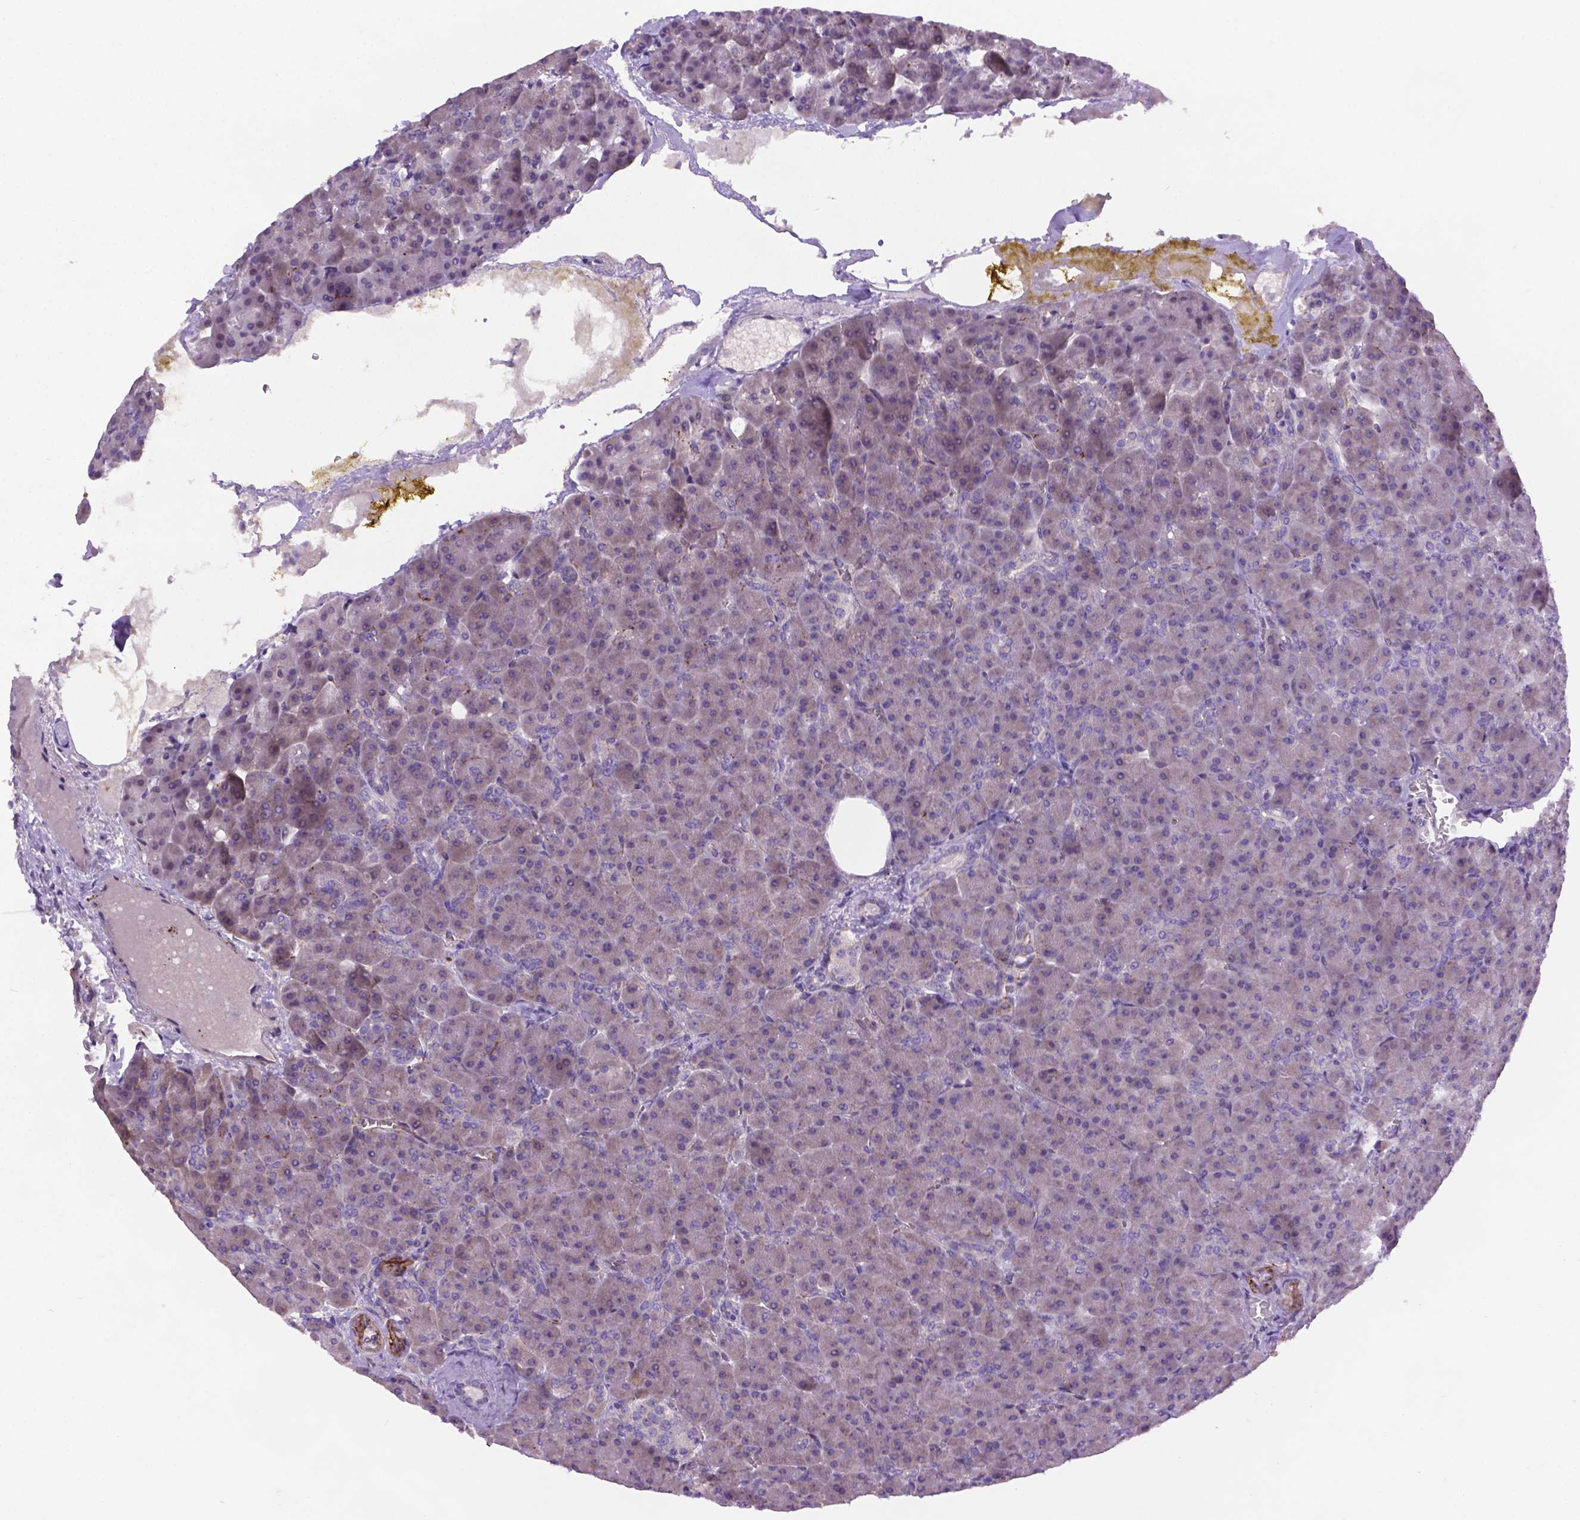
{"staining": {"intensity": "weak", "quantity": "<25%", "location": "cytoplasmic/membranous"}, "tissue": "pancreas", "cell_type": "Exocrine glandular cells", "image_type": "normal", "snomed": [{"axis": "morphology", "description": "Normal tissue, NOS"}, {"axis": "topography", "description": "Pancreas"}], "caption": "IHC of unremarkable pancreas displays no positivity in exocrine glandular cells. (DAB (3,3'-diaminobenzidine) immunohistochemistry (IHC) visualized using brightfield microscopy, high magnification).", "gene": "CCER2", "patient": {"sex": "female", "age": 74}}